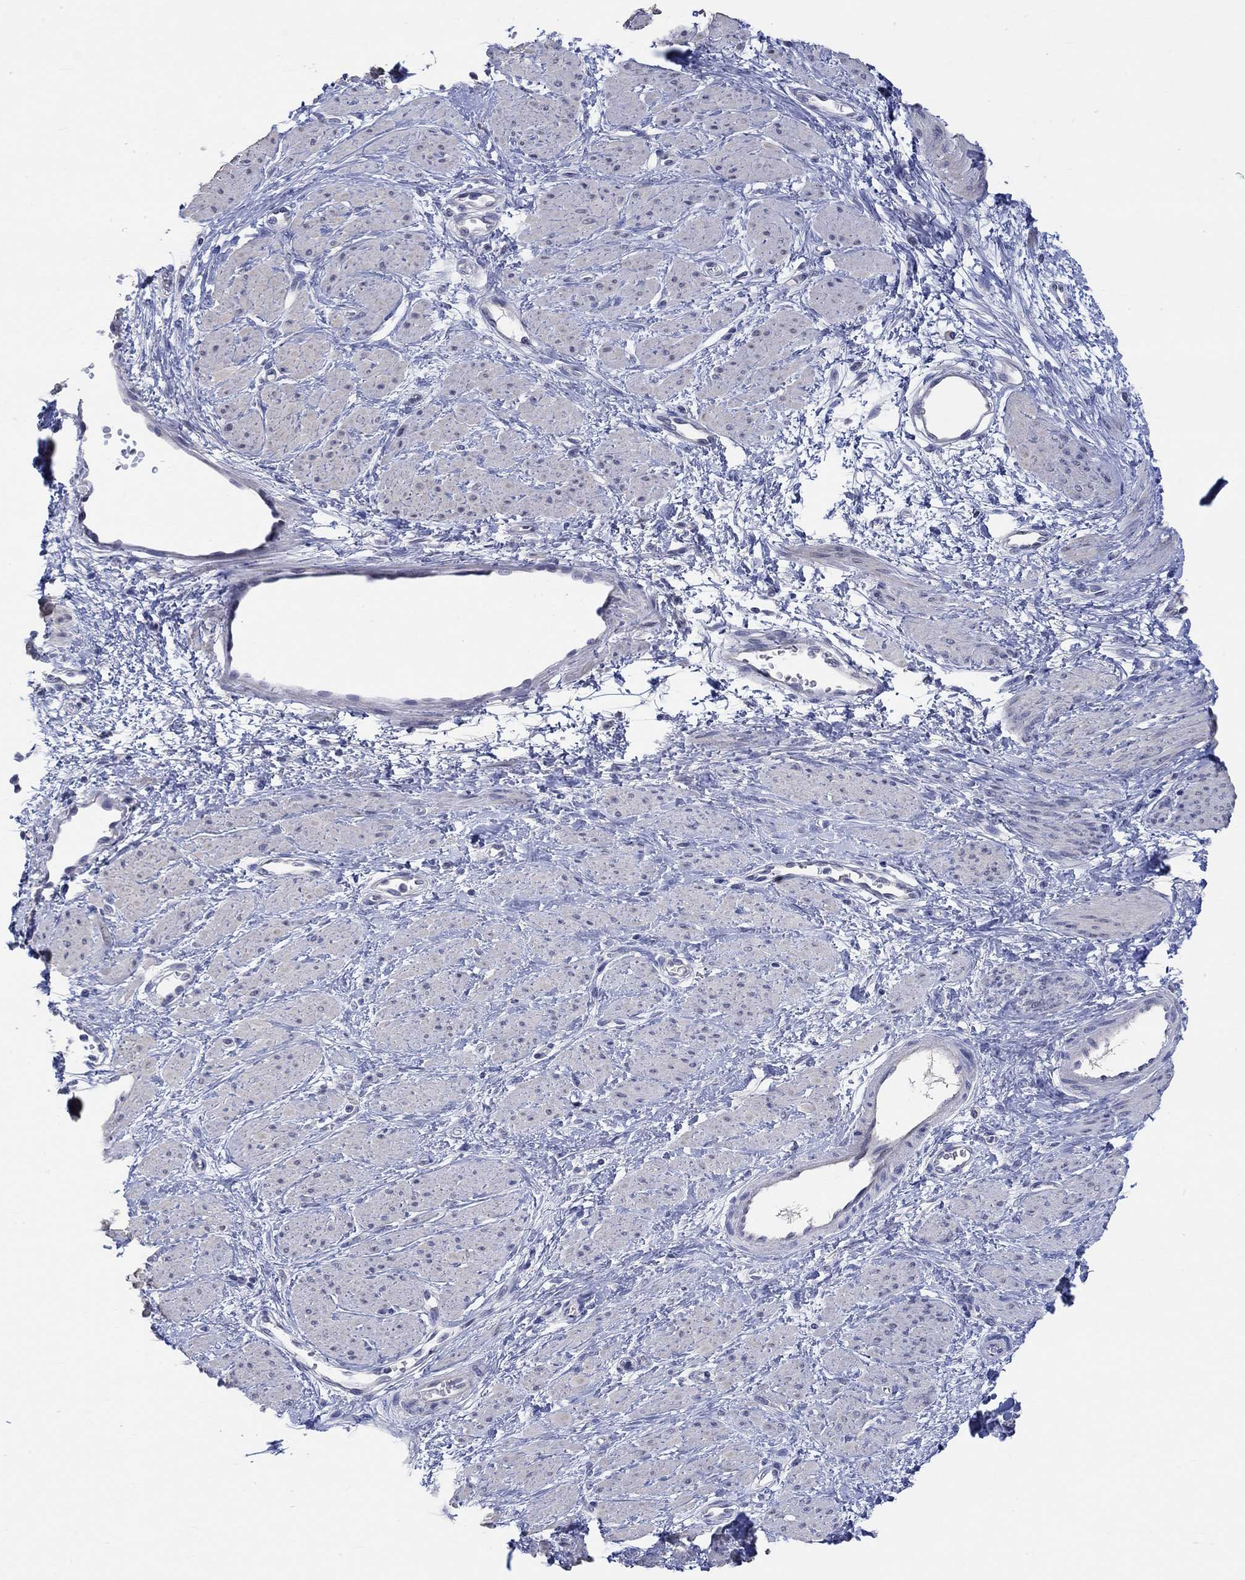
{"staining": {"intensity": "negative", "quantity": "none", "location": "none"}, "tissue": "smooth muscle", "cell_type": "Smooth muscle cells", "image_type": "normal", "snomed": [{"axis": "morphology", "description": "Normal tissue, NOS"}, {"axis": "topography", "description": "Smooth muscle"}, {"axis": "topography", "description": "Uterus"}], "caption": "DAB immunohistochemical staining of unremarkable human smooth muscle exhibits no significant positivity in smooth muscle cells.", "gene": "PNMA5", "patient": {"sex": "female", "age": 39}}